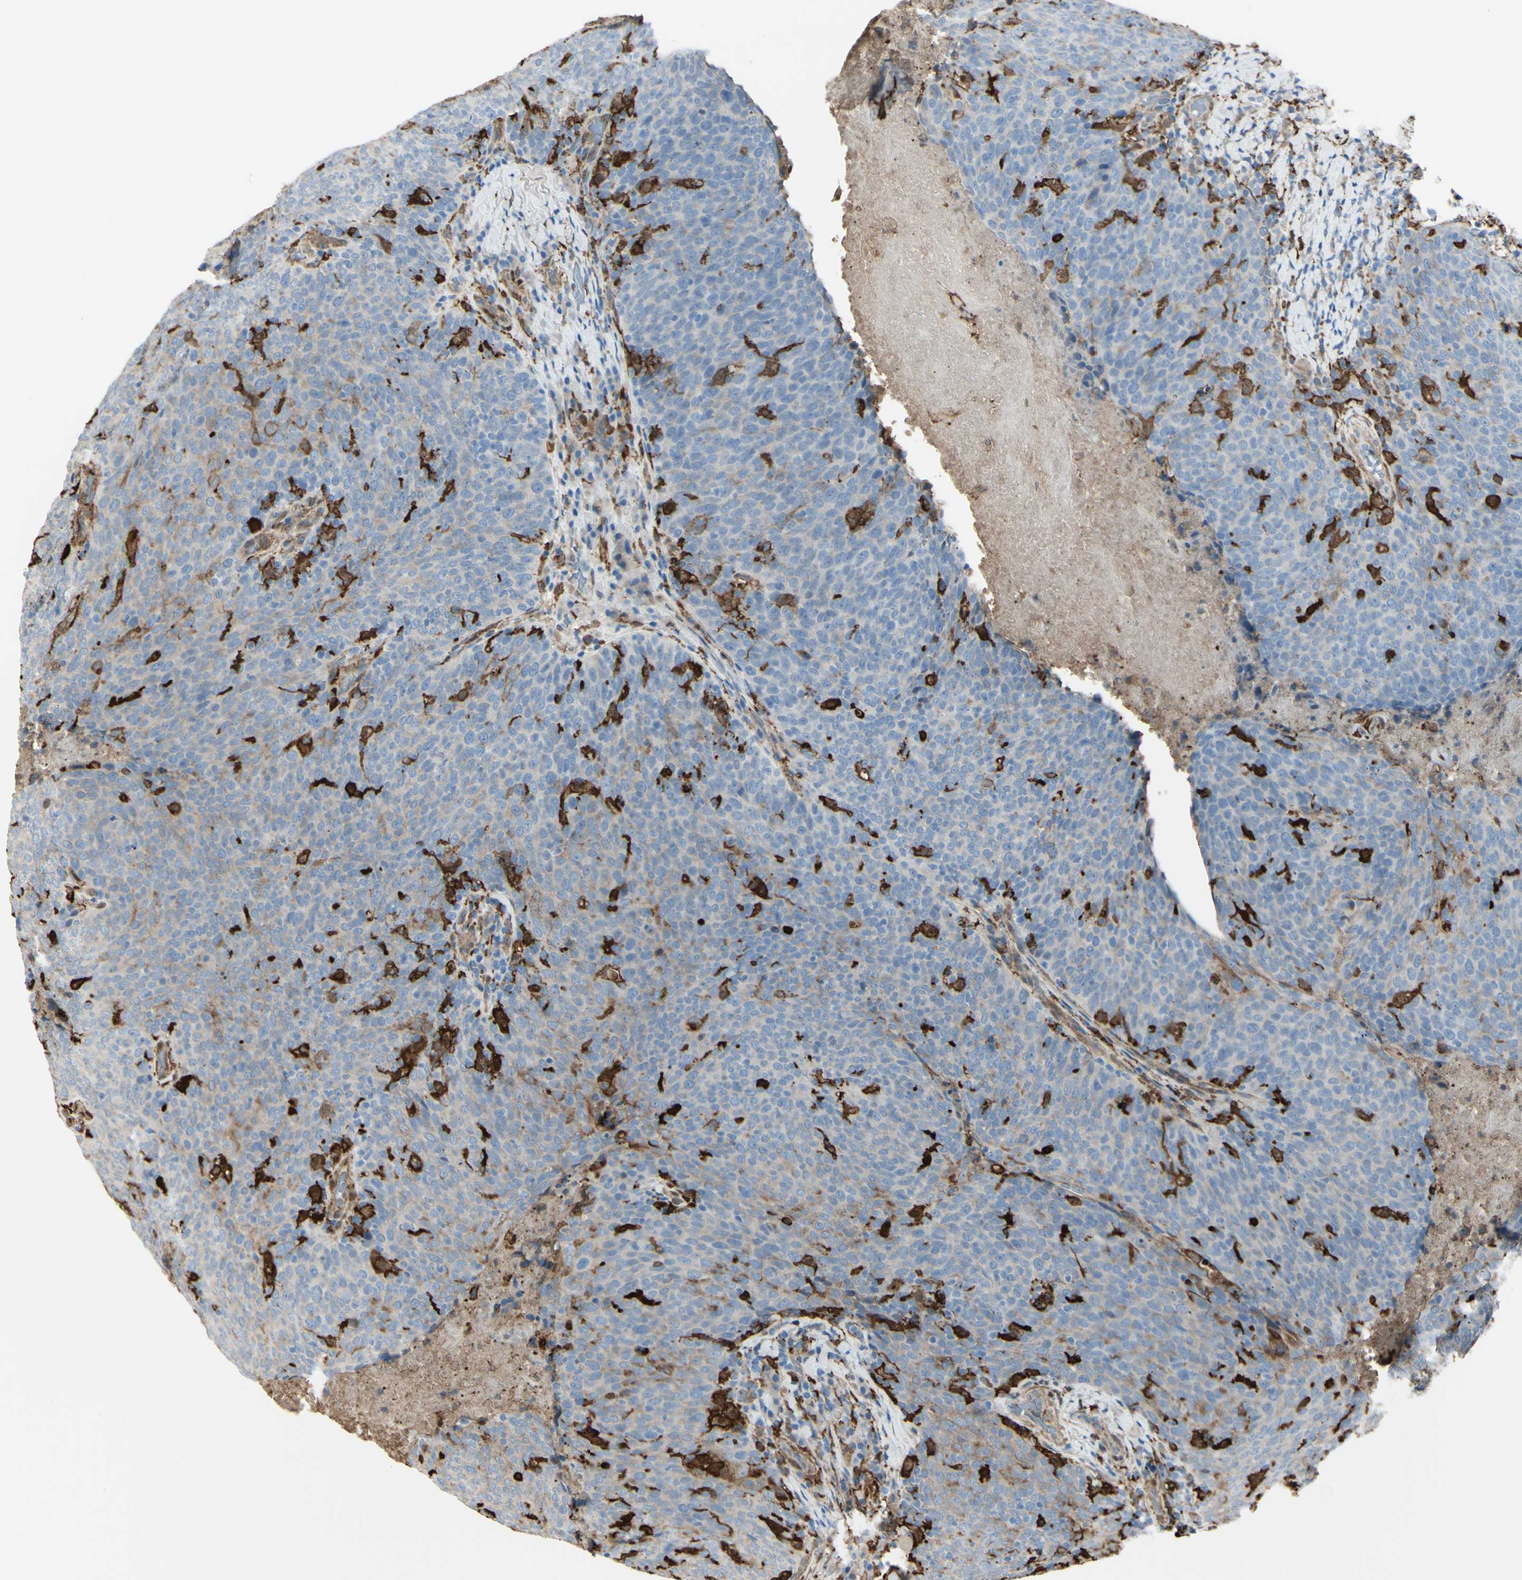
{"staining": {"intensity": "negative", "quantity": "none", "location": "none"}, "tissue": "head and neck cancer", "cell_type": "Tumor cells", "image_type": "cancer", "snomed": [{"axis": "morphology", "description": "Squamous cell carcinoma, NOS"}, {"axis": "morphology", "description": "Squamous cell carcinoma, metastatic, NOS"}, {"axis": "topography", "description": "Lymph node"}, {"axis": "topography", "description": "Head-Neck"}], "caption": "An image of head and neck cancer (metastatic squamous cell carcinoma) stained for a protein shows no brown staining in tumor cells.", "gene": "GSN", "patient": {"sex": "male", "age": 62}}